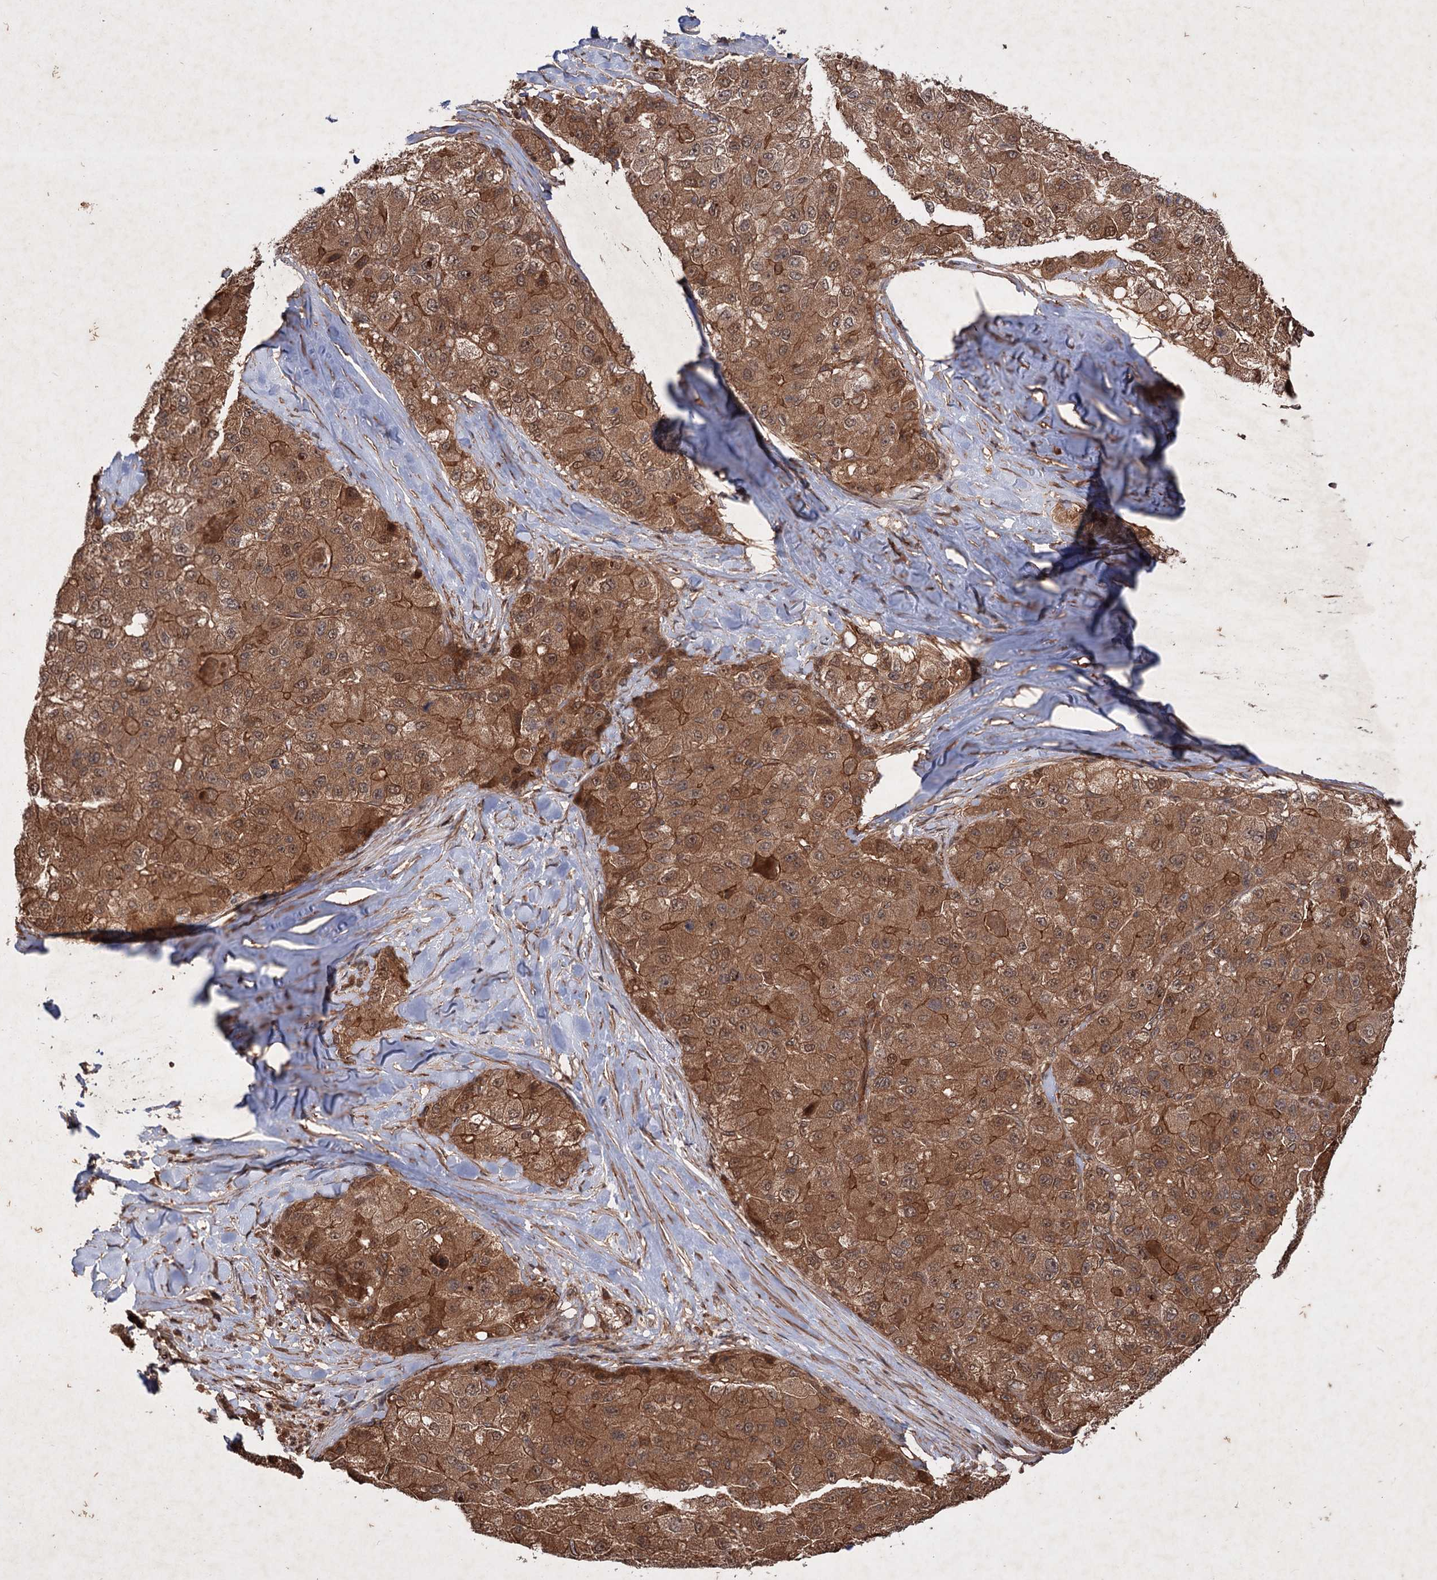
{"staining": {"intensity": "strong", "quantity": ">75%", "location": "cytoplasmic/membranous,nuclear"}, "tissue": "liver cancer", "cell_type": "Tumor cells", "image_type": "cancer", "snomed": [{"axis": "morphology", "description": "Carcinoma, Hepatocellular, NOS"}, {"axis": "topography", "description": "Liver"}], "caption": "Tumor cells reveal strong cytoplasmic/membranous and nuclear staining in approximately >75% of cells in liver cancer. (IHC, brightfield microscopy, high magnification).", "gene": "ADK", "patient": {"sex": "male", "age": 80}}